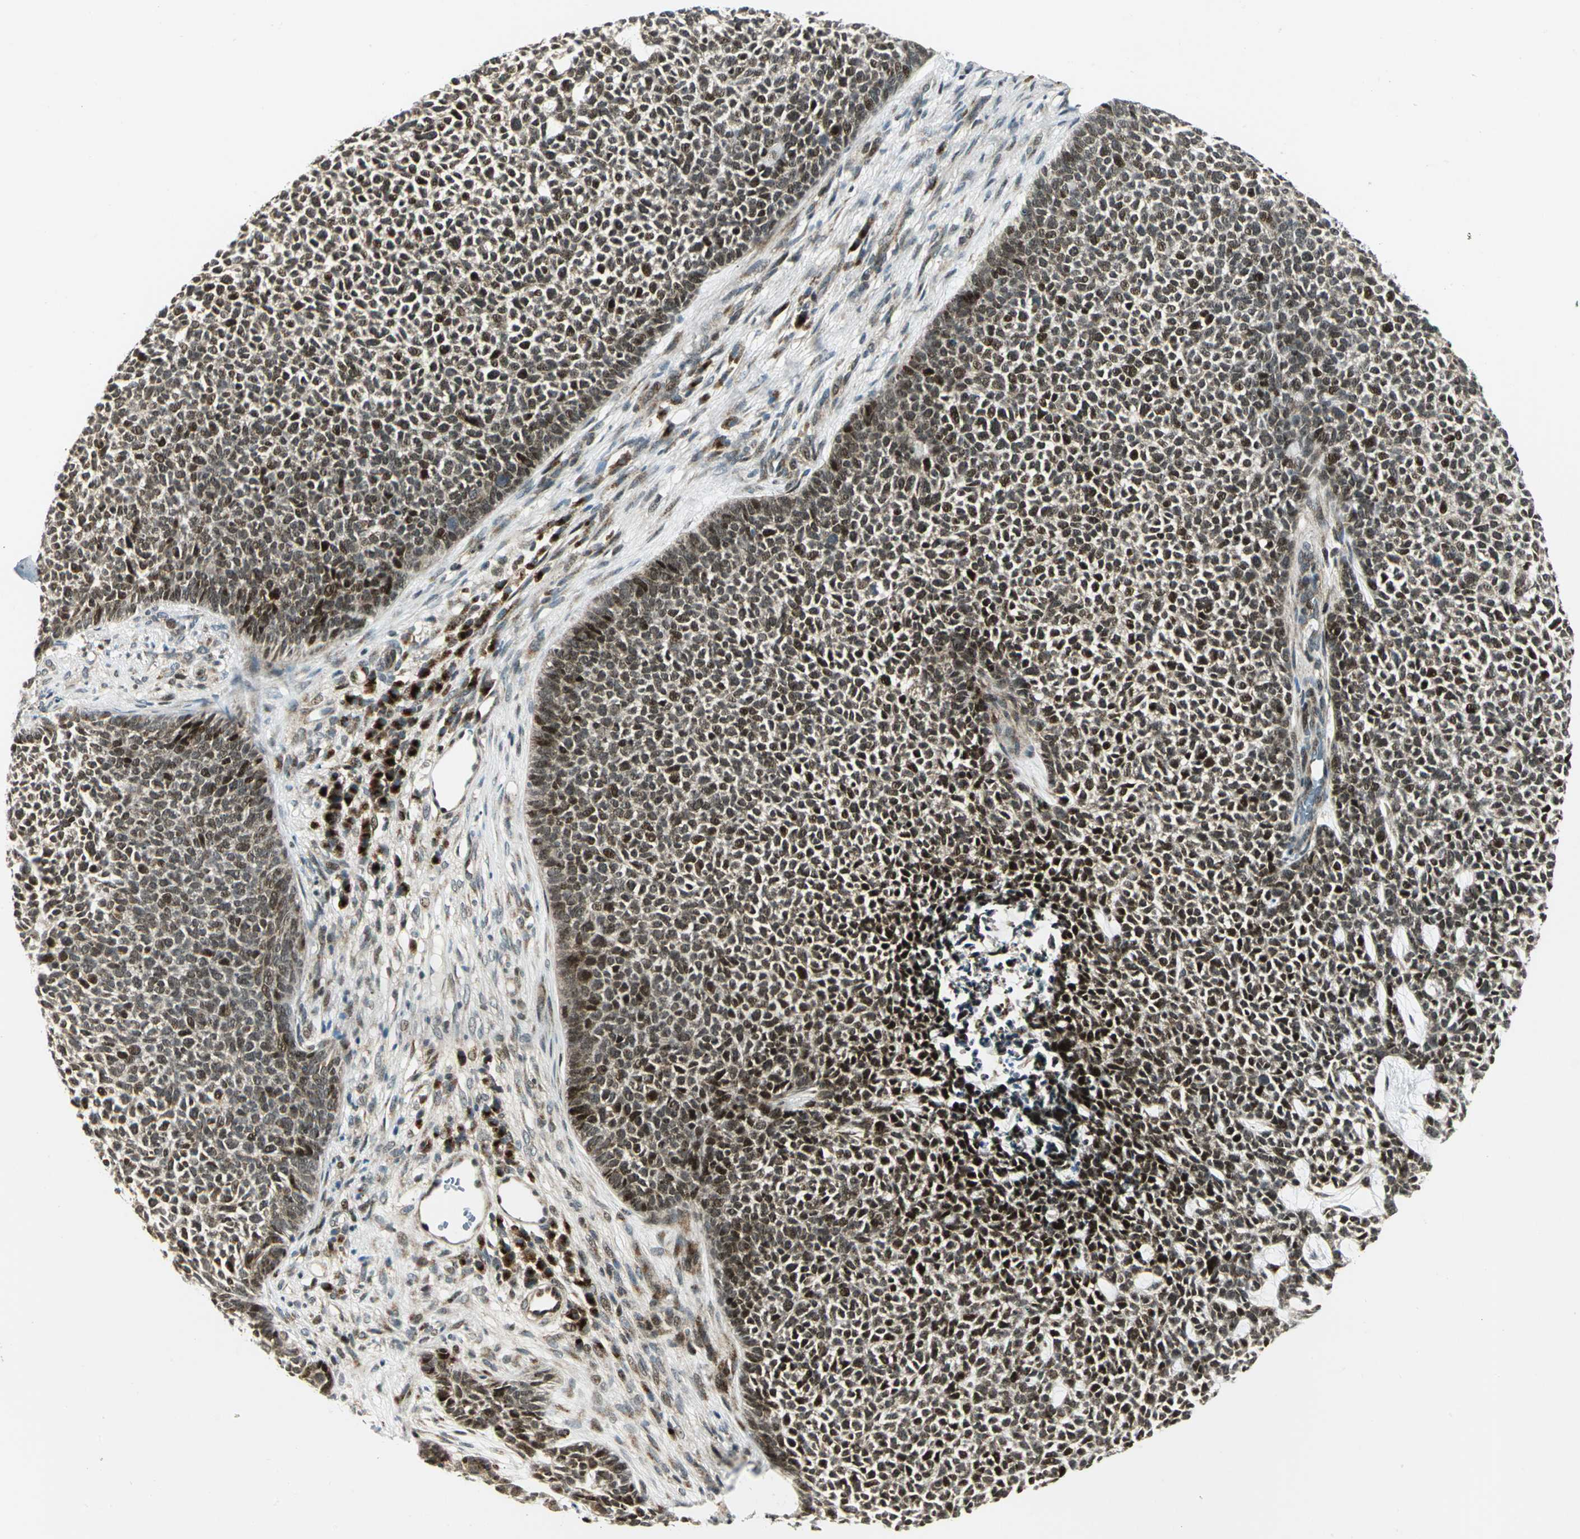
{"staining": {"intensity": "strong", "quantity": ">75%", "location": "cytoplasmic/membranous,nuclear"}, "tissue": "skin cancer", "cell_type": "Tumor cells", "image_type": "cancer", "snomed": [{"axis": "morphology", "description": "Basal cell carcinoma"}, {"axis": "topography", "description": "Skin"}], "caption": "A brown stain highlights strong cytoplasmic/membranous and nuclear positivity of a protein in human skin cancer (basal cell carcinoma) tumor cells.", "gene": "ATP6V1A", "patient": {"sex": "female", "age": 84}}